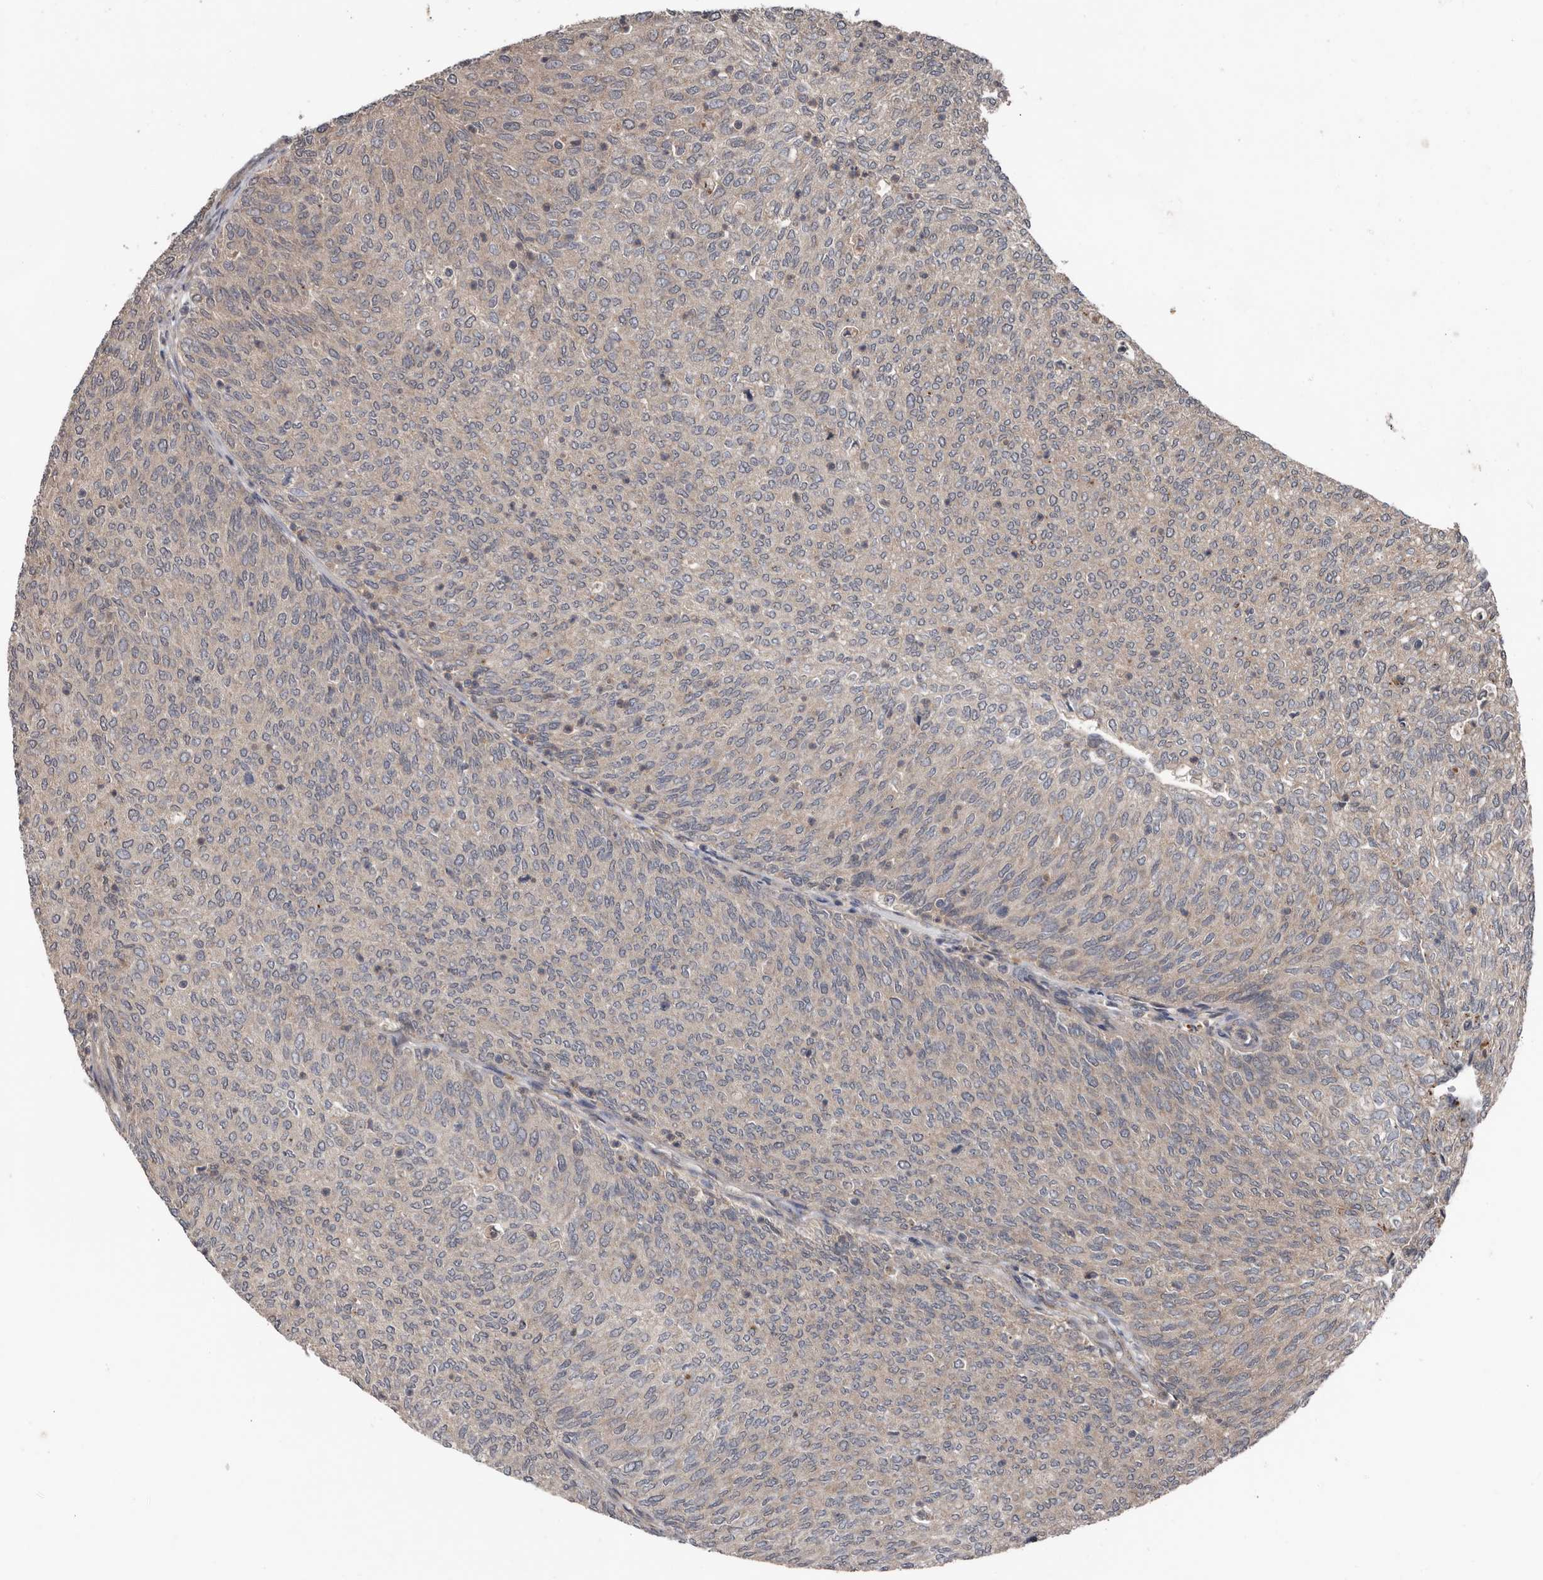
{"staining": {"intensity": "moderate", "quantity": "<25%", "location": "cytoplasmic/membranous"}, "tissue": "urothelial cancer", "cell_type": "Tumor cells", "image_type": "cancer", "snomed": [{"axis": "morphology", "description": "Urothelial carcinoma, Low grade"}, {"axis": "topography", "description": "Urinary bladder"}], "caption": "The photomicrograph displays staining of urothelial cancer, revealing moderate cytoplasmic/membranous protein positivity (brown color) within tumor cells.", "gene": "DNAJB4", "patient": {"sex": "female", "age": 79}}